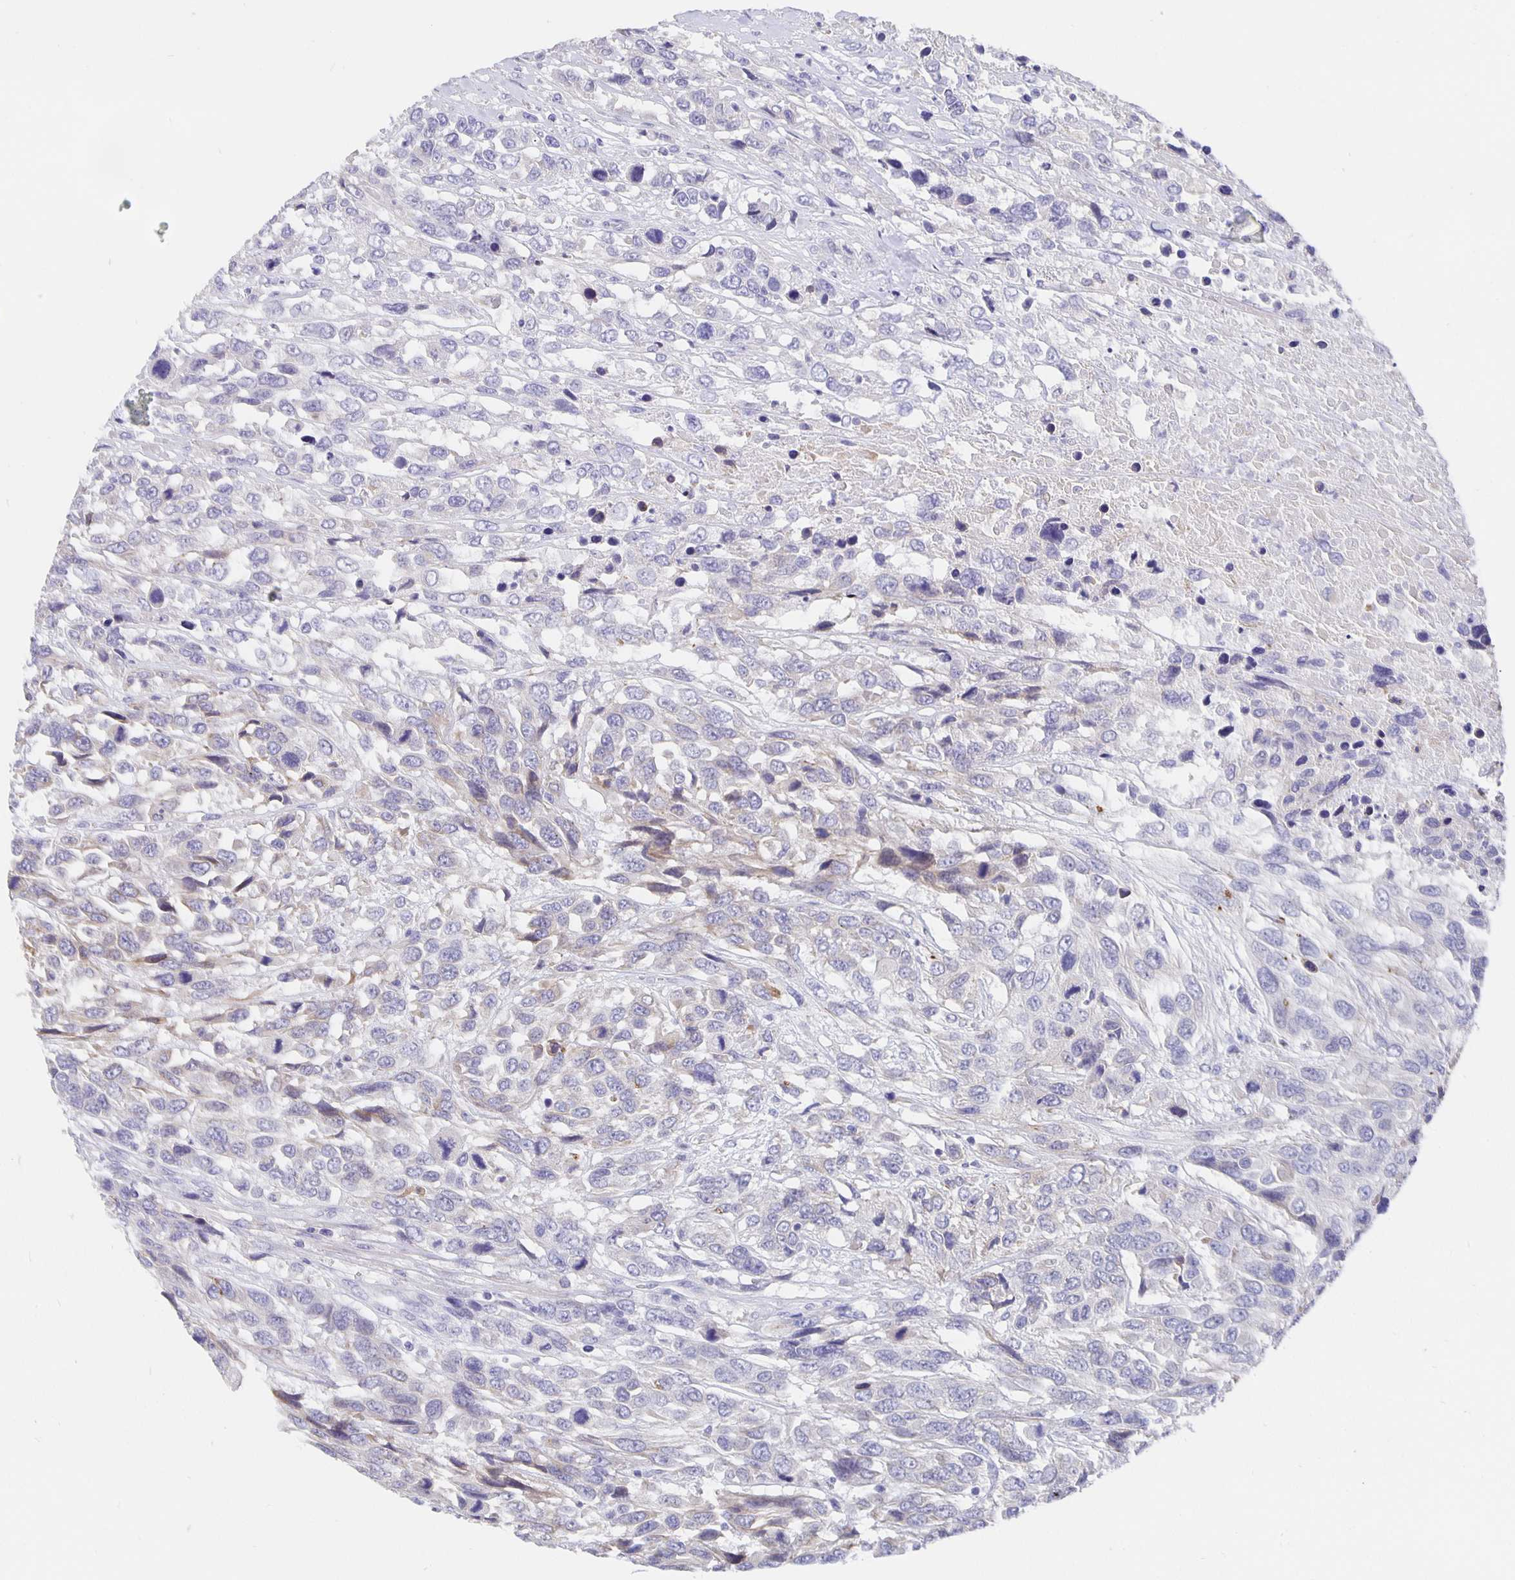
{"staining": {"intensity": "negative", "quantity": "none", "location": "none"}, "tissue": "urothelial cancer", "cell_type": "Tumor cells", "image_type": "cancer", "snomed": [{"axis": "morphology", "description": "Urothelial carcinoma, High grade"}, {"axis": "topography", "description": "Urinary bladder"}], "caption": "Tumor cells are negative for brown protein staining in urothelial carcinoma (high-grade).", "gene": "CFAP74", "patient": {"sex": "female", "age": 70}}